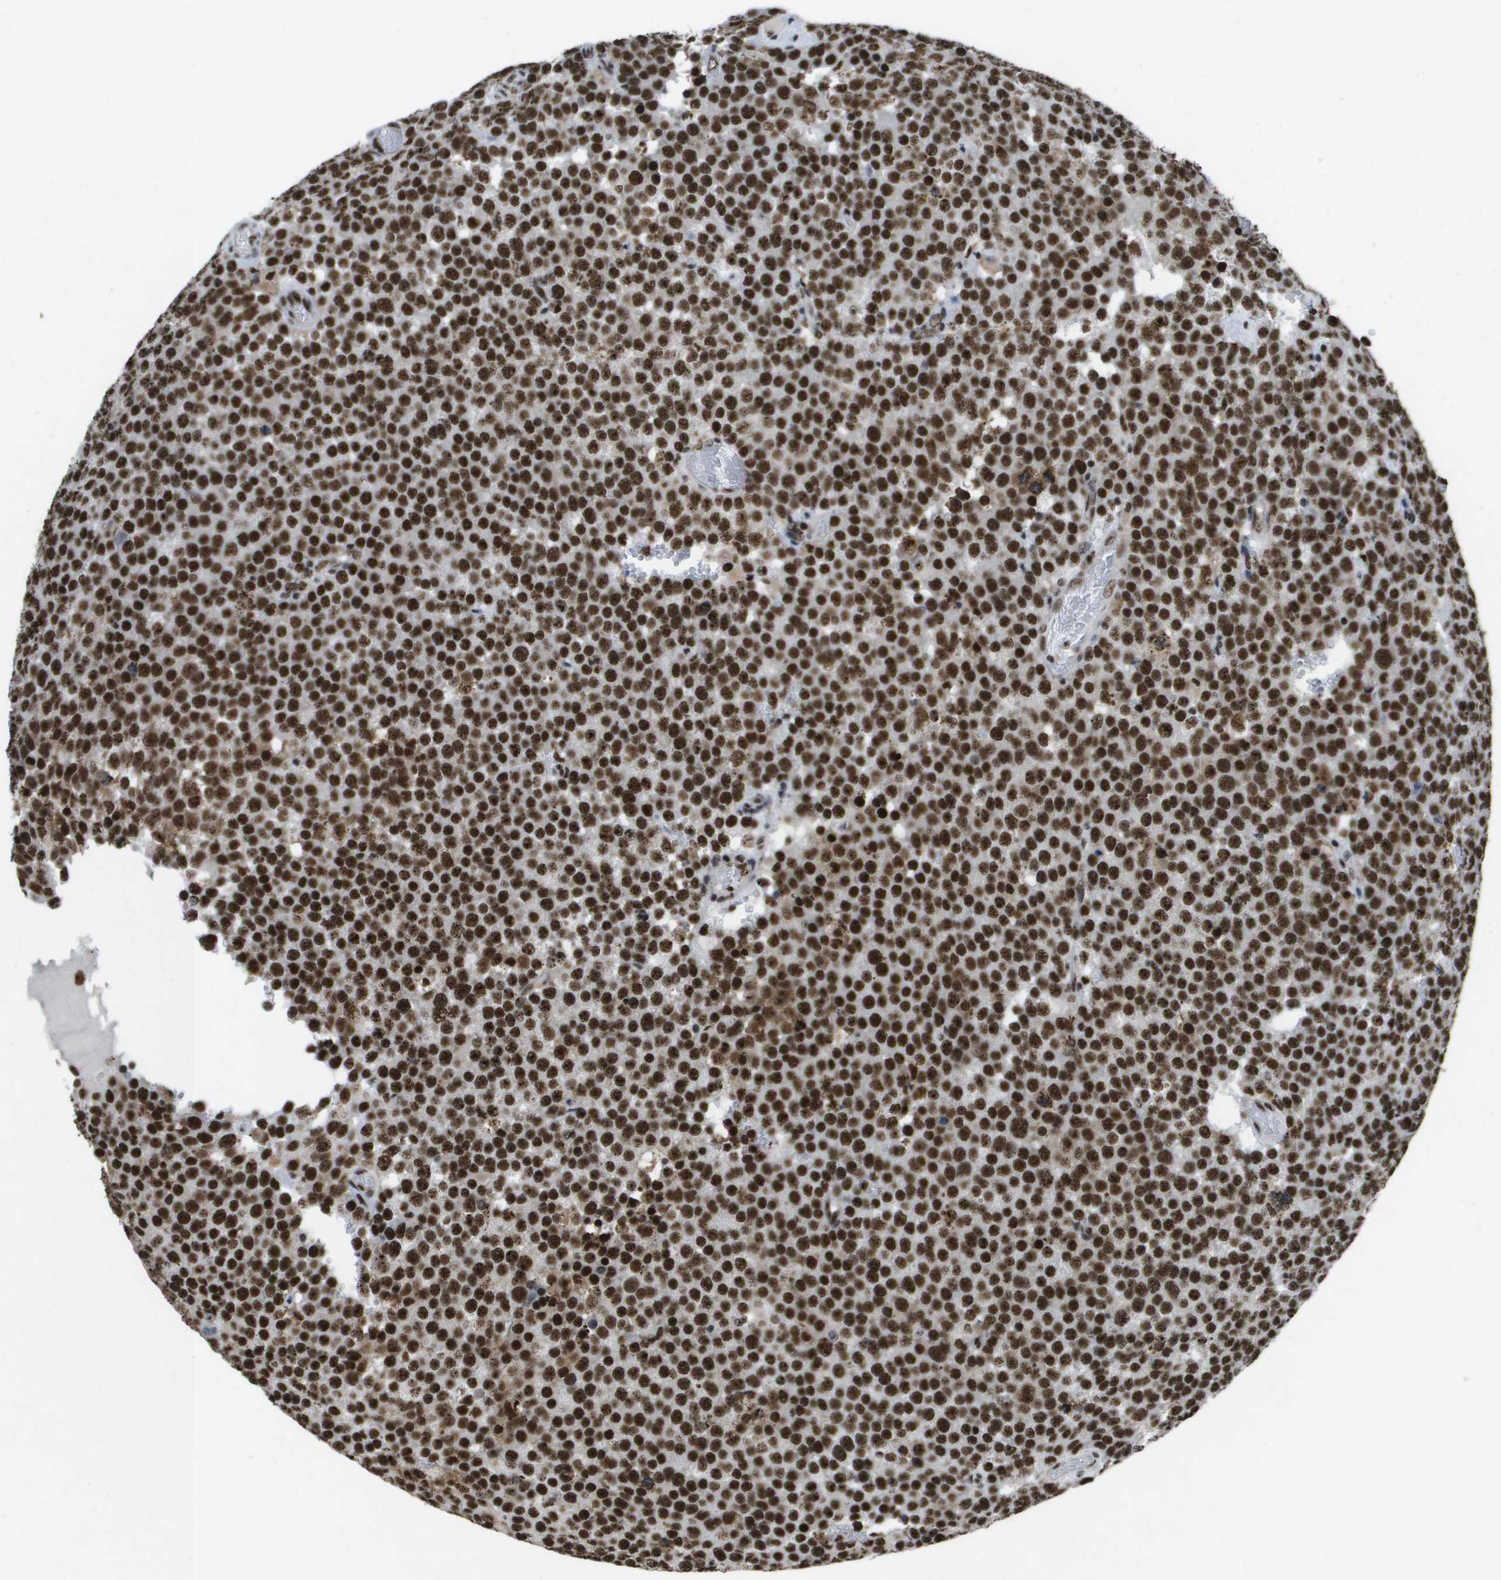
{"staining": {"intensity": "strong", "quantity": ">75%", "location": "nuclear"}, "tissue": "testis cancer", "cell_type": "Tumor cells", "image_type": "cancer", "snomed": [{"axis": "morphology", "description": "Normal tissue, NOS"}, {"axis": "morphology", "description": "Seminoma, NOS"}, {"axis": "topography", "description": "Testis"}], "caption": "Tumor cells demonstrate high levels of strong nuclear positivity in approximately >75% of cells in testis cancer (seminoma).", "gene": "NSRP1", "patient": {"sex": "male", "age": 71}}